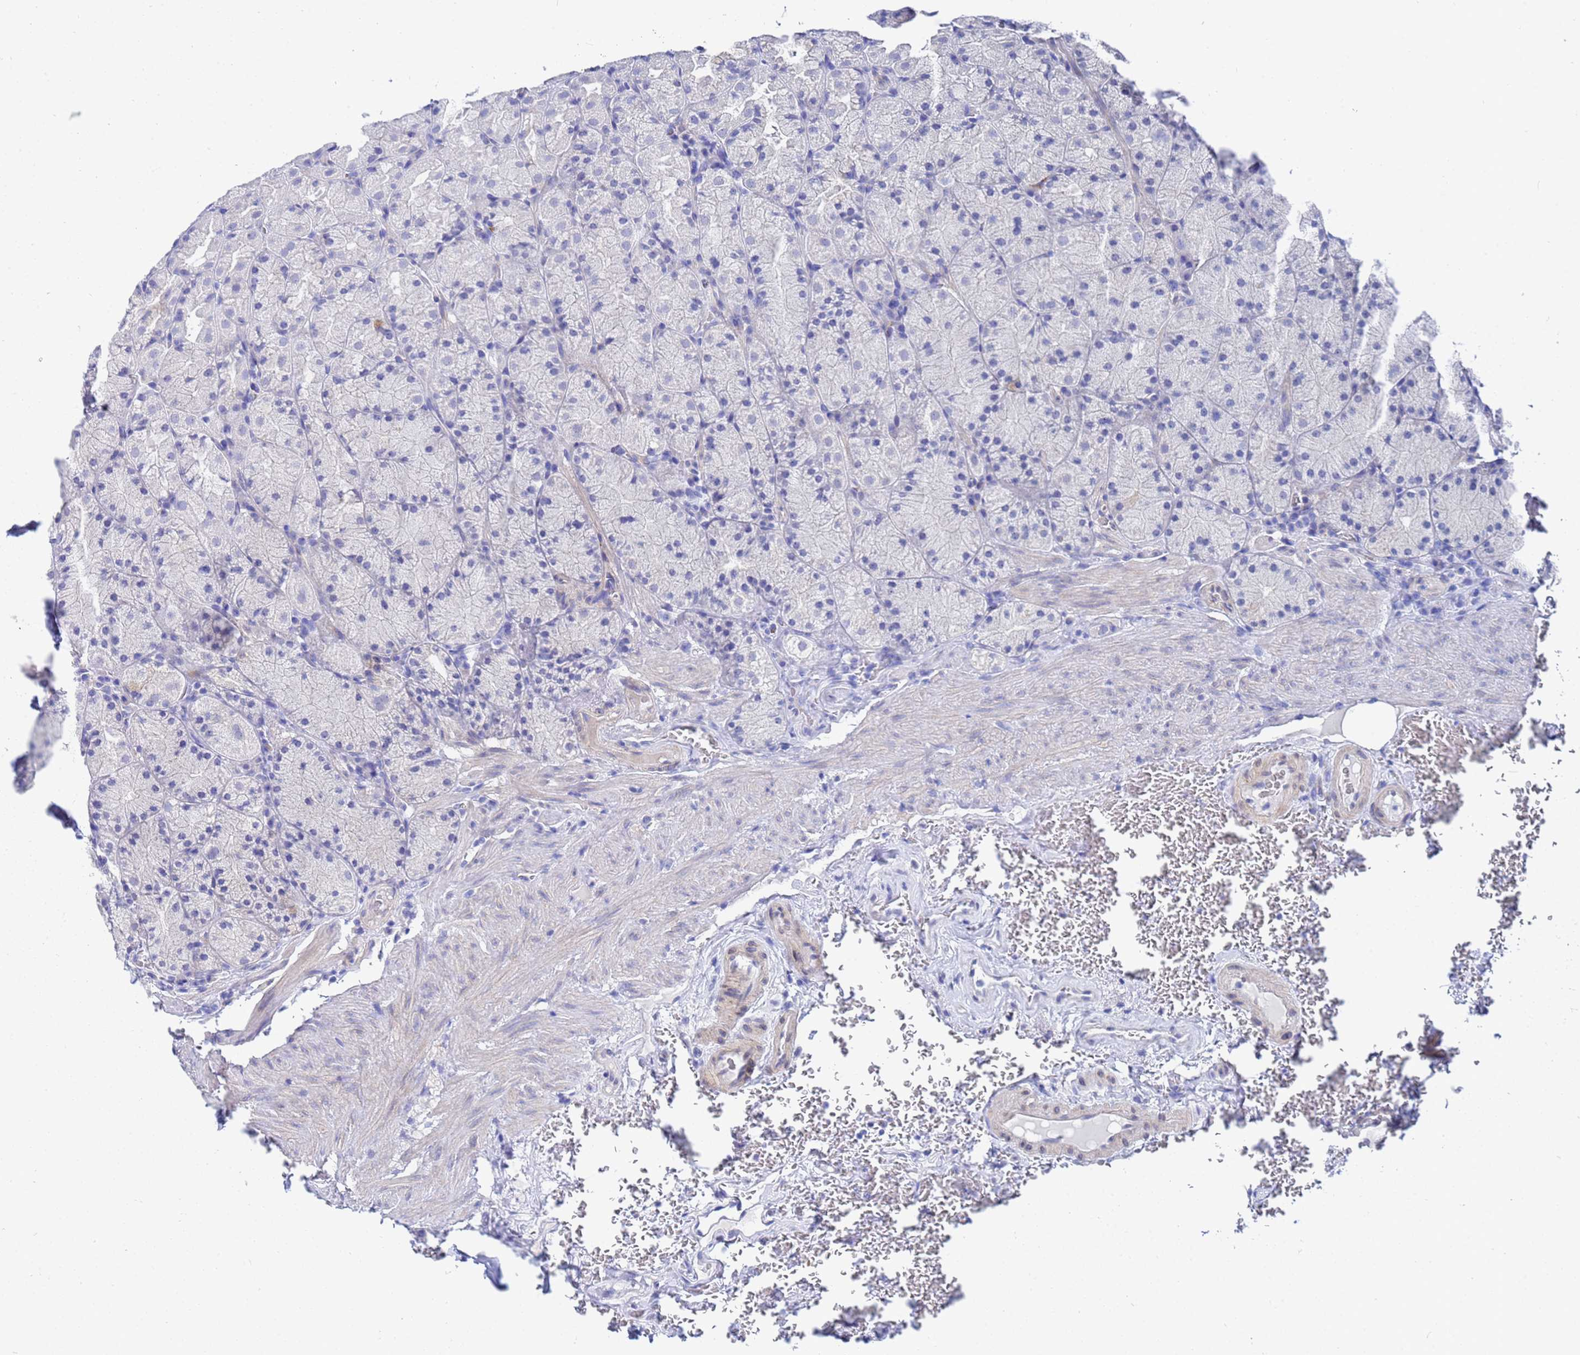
{"staining": {"intensity": "negative", "quantity": "none", "location": "none"}, "tissue": "stomach", "cell_type": "Glandular cells", "image_type": "normal", "snomed": [{"axis": "morphology", "description": "Normal tissue, NOS"}, {"axis": "topography", "description": "Stomach, upper"}, {"axis": "topography", "description": "Stomach, lower"}], "caption": "Glandular cells show no significant staining in normal stomach. (Stains: DAB (3,3'-diaminobenzidine) immunohistochemistry with hematoxylin counter stain, Microscopy: brightfield microscopy at high magnification).", "gene": "ZNF26", "patient": {"sex": "male", "age": 80}}